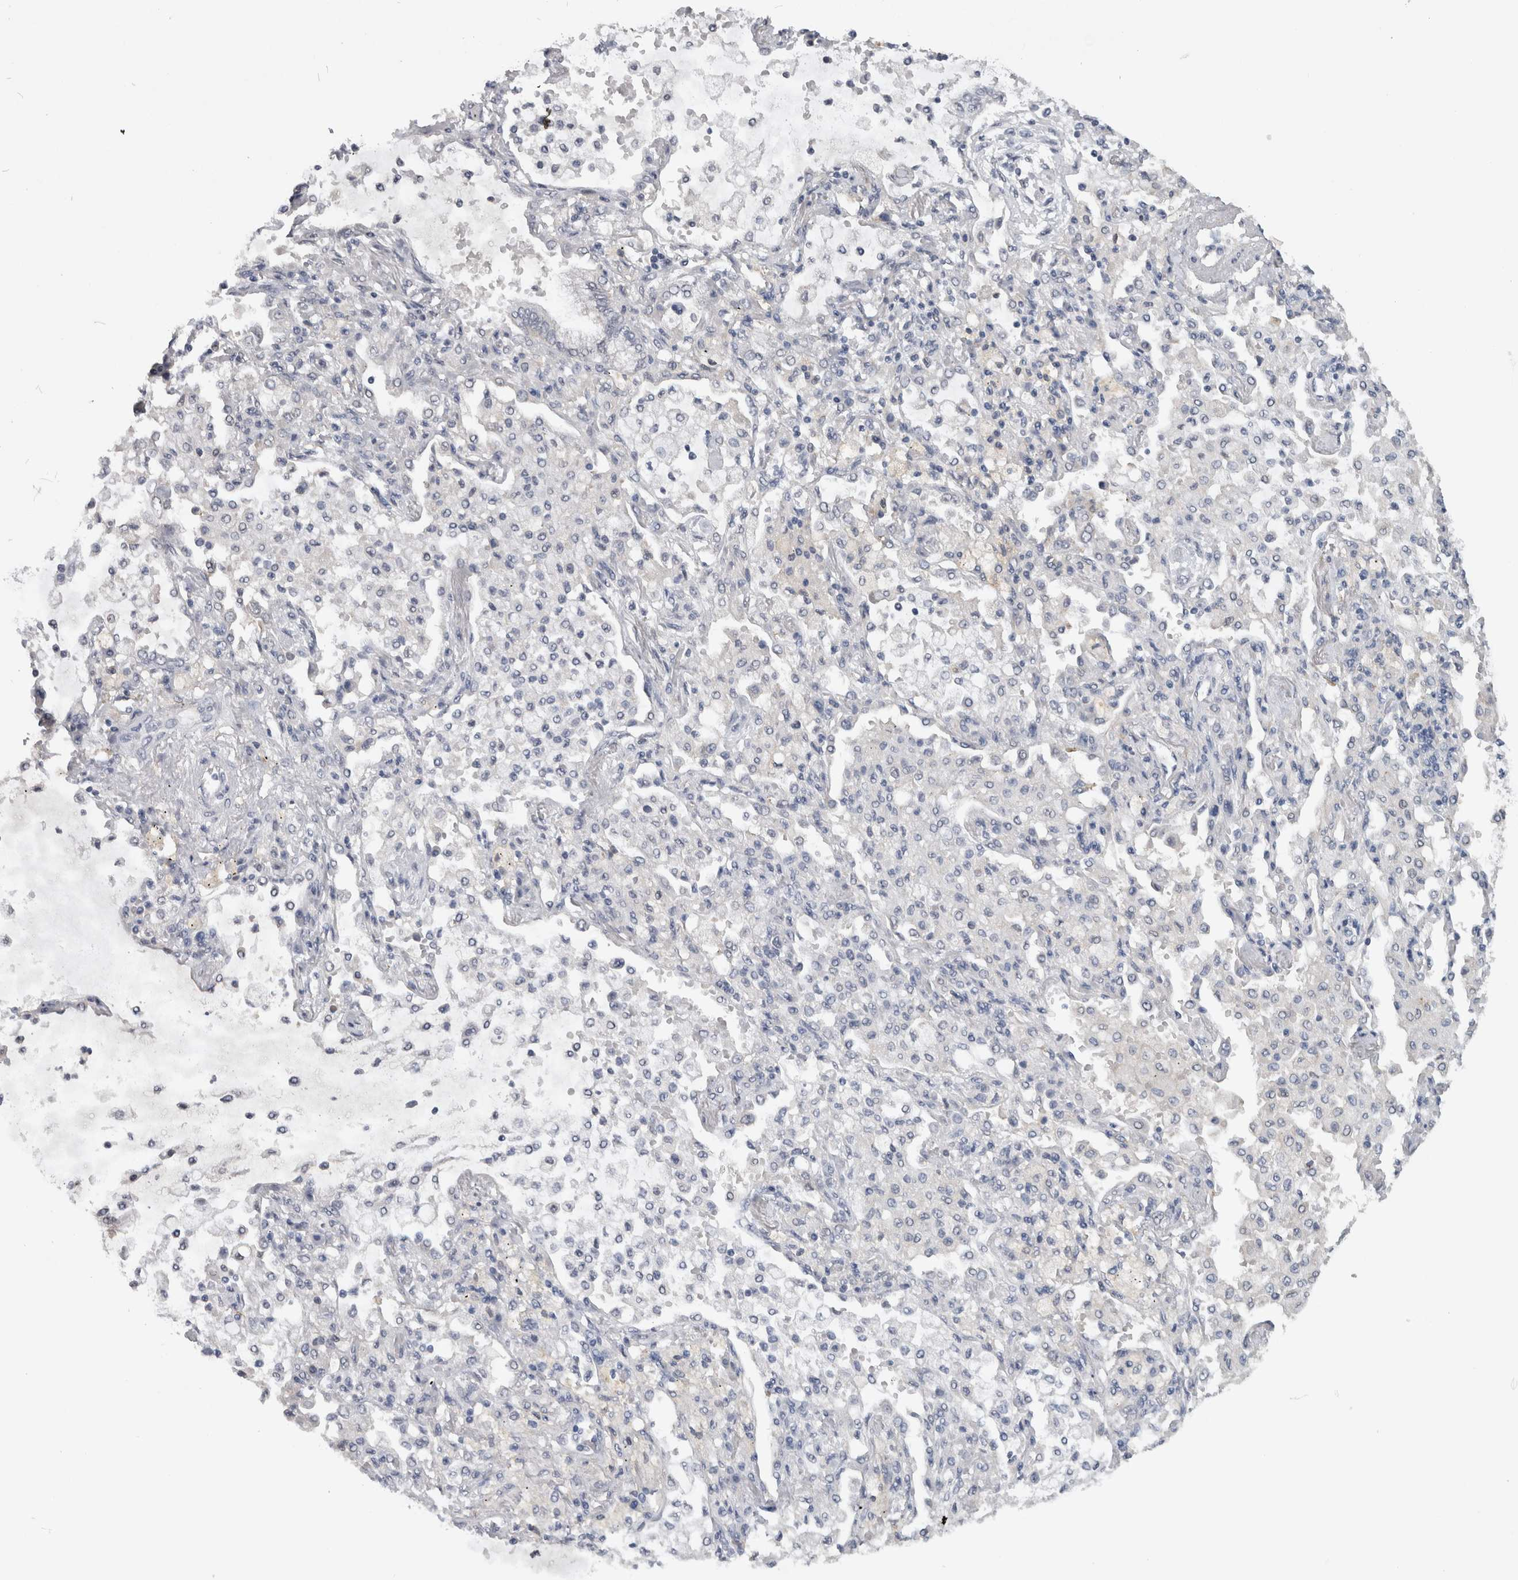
{"staining": {"intensity": "negative", "quantity": "none", "location": "none"}, "tissue": "lung cancer", "cell_type": "Tumor cells", "image_type": "cancer", "snomed": [{"axis": "morphology", "description": "Adenocarcinoma, NOS"}, {"axis": "topography", "description": "Lung"}], "caption": "IHC histopathology image of neoplastic tissue: human lung adenocarcinoma stained with DAB (3,3'-diaminobenzidine) shows no significant protein expression in tumor cells. The staining is performed using DAB brown chromogen with nuclei counter-stained in using hematoxylin.", "gene": "PRXL2A", "patient": {"sex": "female", "age": 70}}